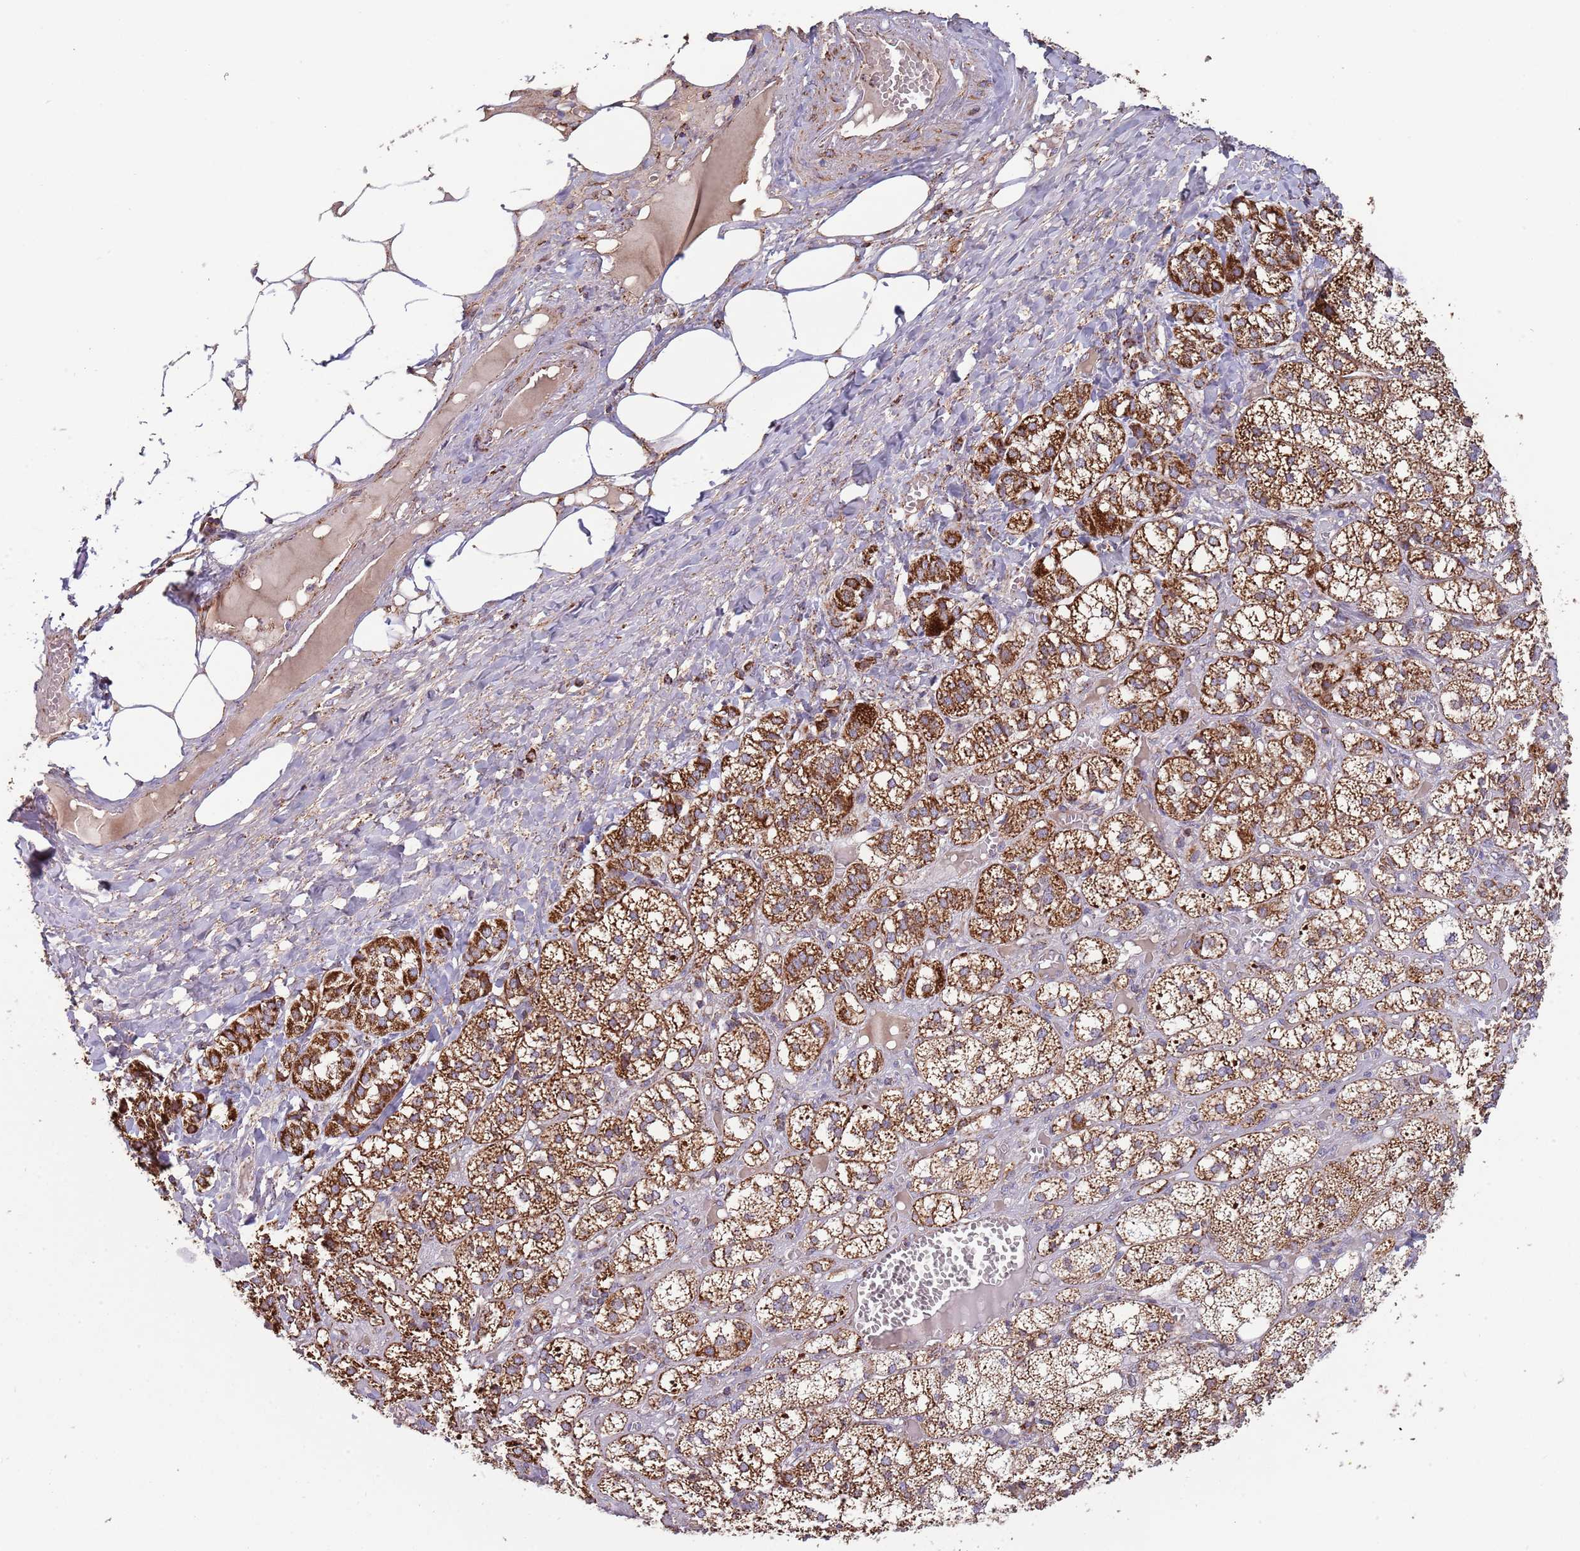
{"staining": {"intensity": "strong", "quantity": ">75%", "location": "cytoplasmic/membranous"}, "tissue": "adrenal gland", "cell_type": "Glandular cells", "image_type": "normal", "snomed": [{"axis": "morphology", "description": "Normal tissue, NOS"}, {"axis": "topography", "description": "Adrenal gland"}], "caption": "IHC of benign human adrenal gland exhibits high levels of strong cytoplasmic/membranous positivity in approximately >75% of glandular cells.", "gene": "VPS16", "patient": {"sex": "female", "age": 61}}